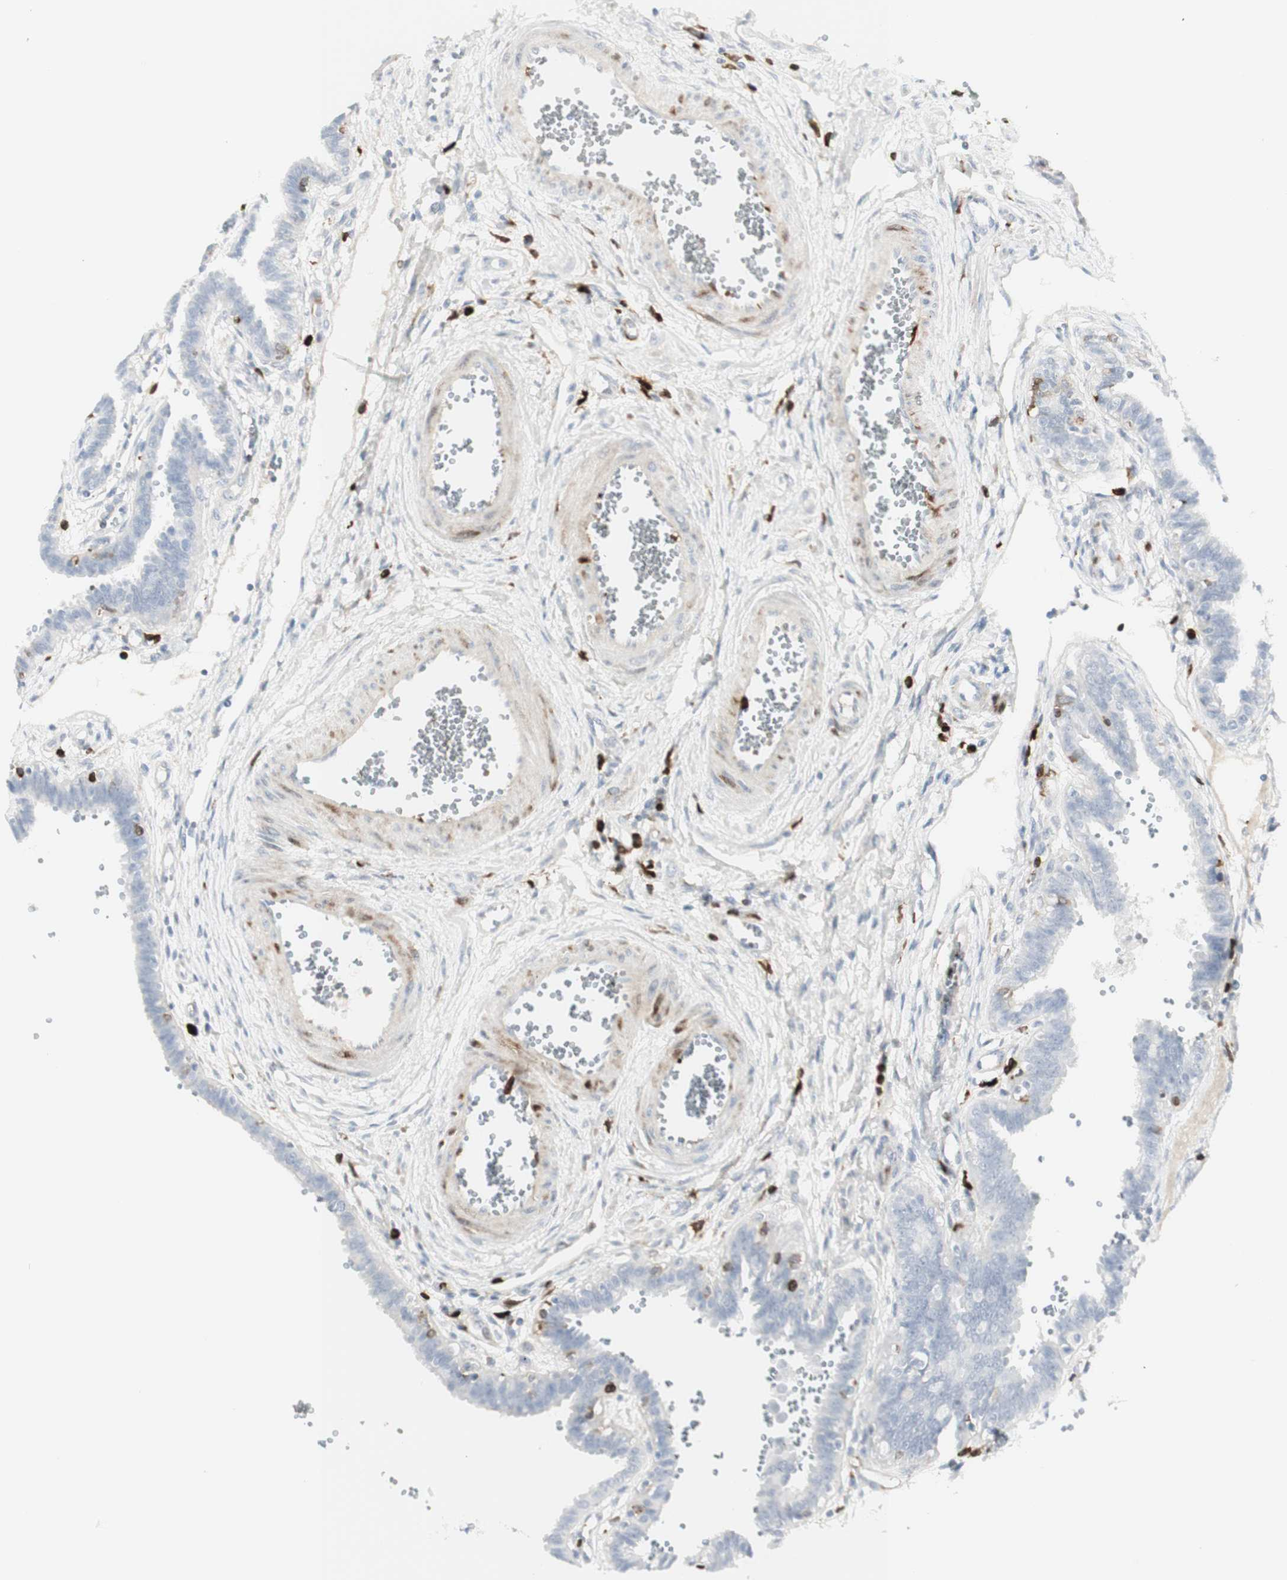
{"staining": {"intensity": "negative", "quantity": "none", "location": "none"}, "tissue": "fallopian tube", "cell_type": "Glandular cells", "image_type": "normal", "snomed": [{"axis": "morphology", "description": "Normal tissue, NOS"}, {"axis": "topography", "description": "Fallopian tube"}], "caption": "DAB immunohistochemical staining of benign human fallopian tube exhibits no significant expression in glandular cells.", "gene": "MDK", "patient": {"sex": "female", "age": 32}}